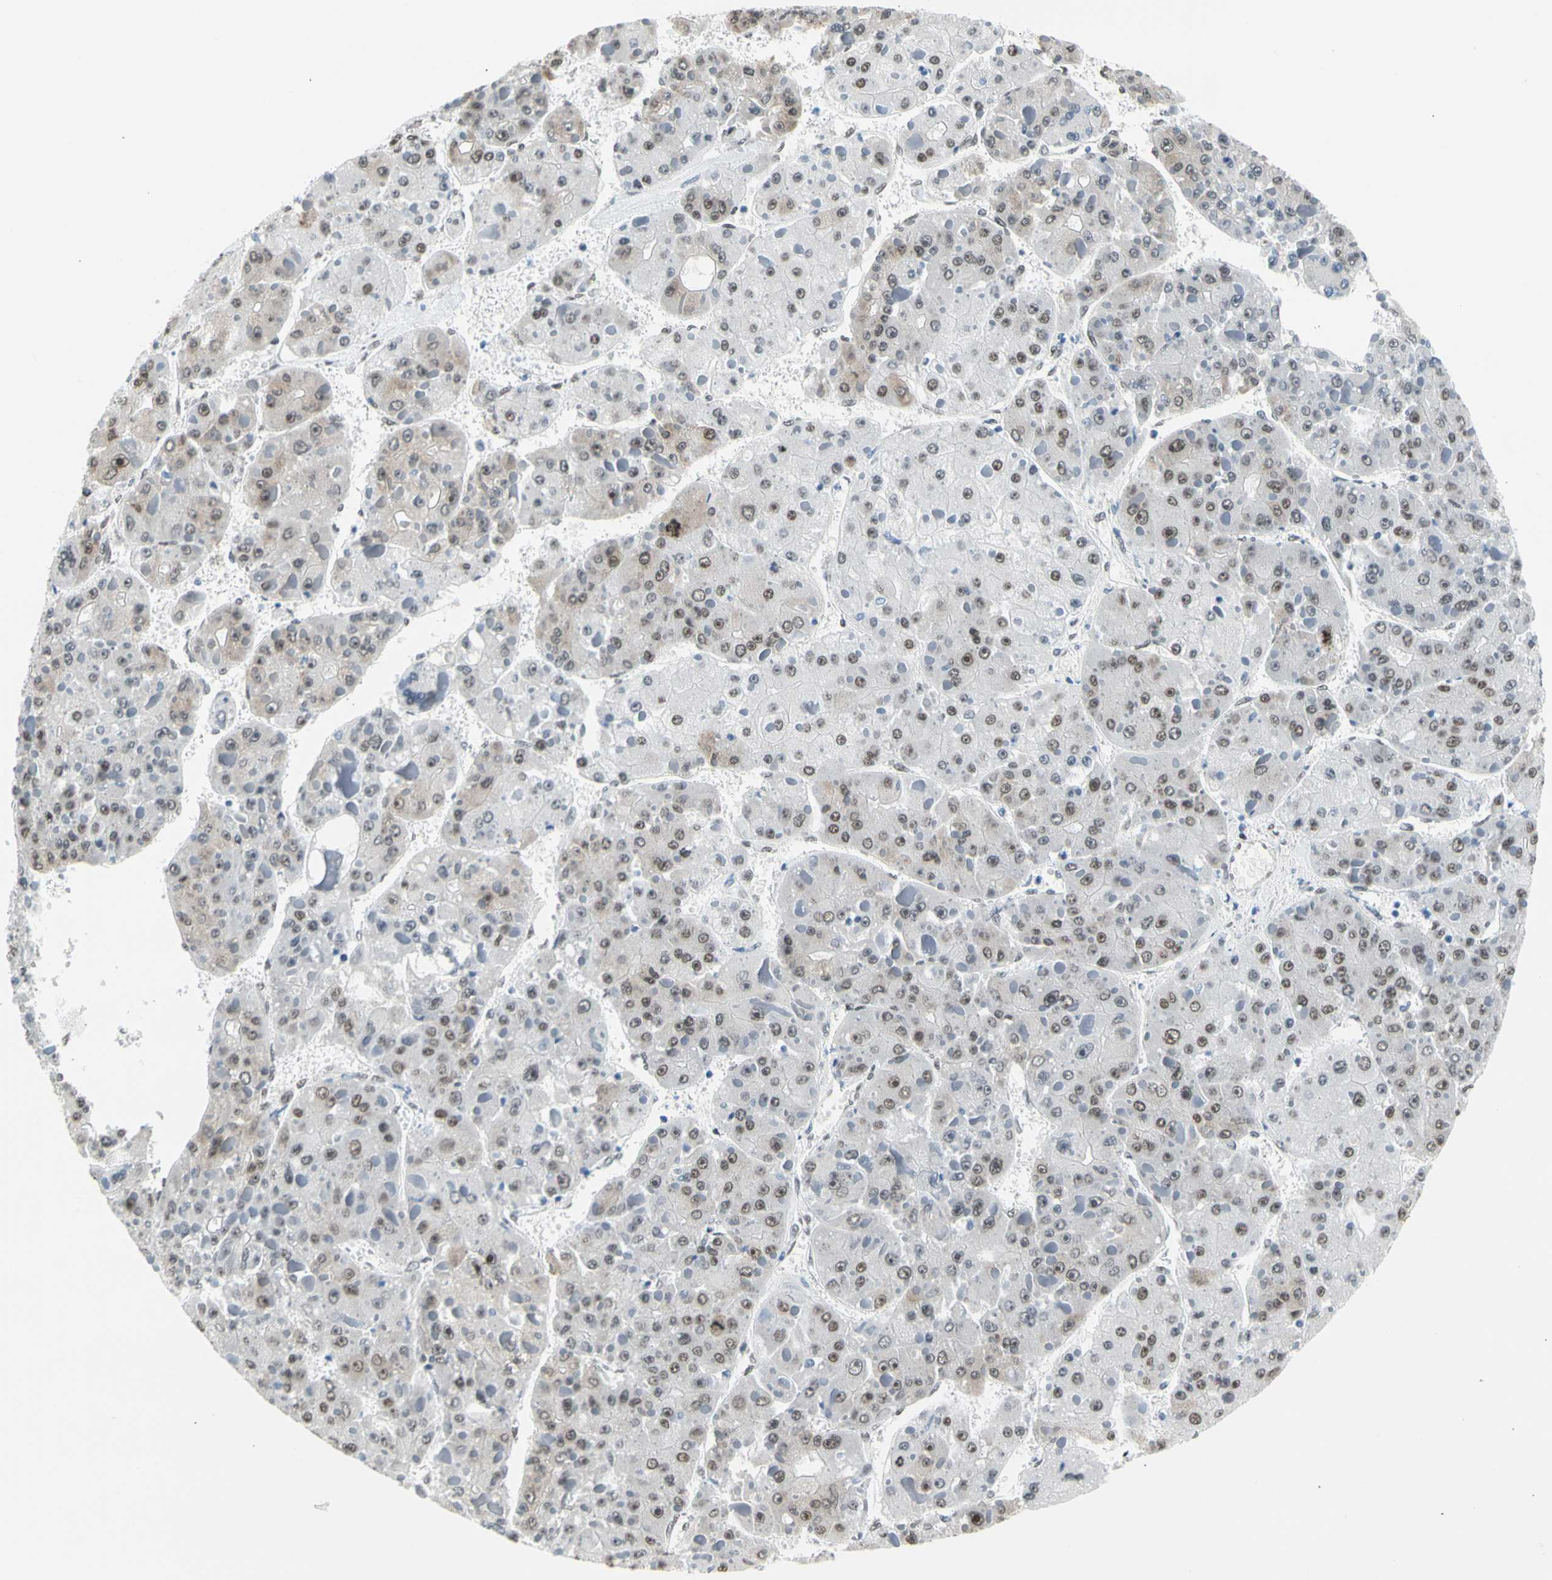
{"staining": {"intensity": "weak", "quantity": ">75%", "location": "nuclear"}, "tissue": "liver cancer", "cell_type": "Tumor cells", "image_type": "cancer", "snomed": [{"axis": "morphology", "description": "Carcinoma, Hepatocellular, NOS"}, {"axis": "topography", "description": "Liver"}], "caption": "A brown stain shows weak nuclear positivity of a protein in human liver hepatocellular carcinoma tumor cells. The staining was performed using DAB to visualize the protein expression in brown, while the nuclei were stained in blue with hematoxylin (Magnification: 20x).", "gene": "NFIA", "patient": {"sex": "female", "age": 73}}